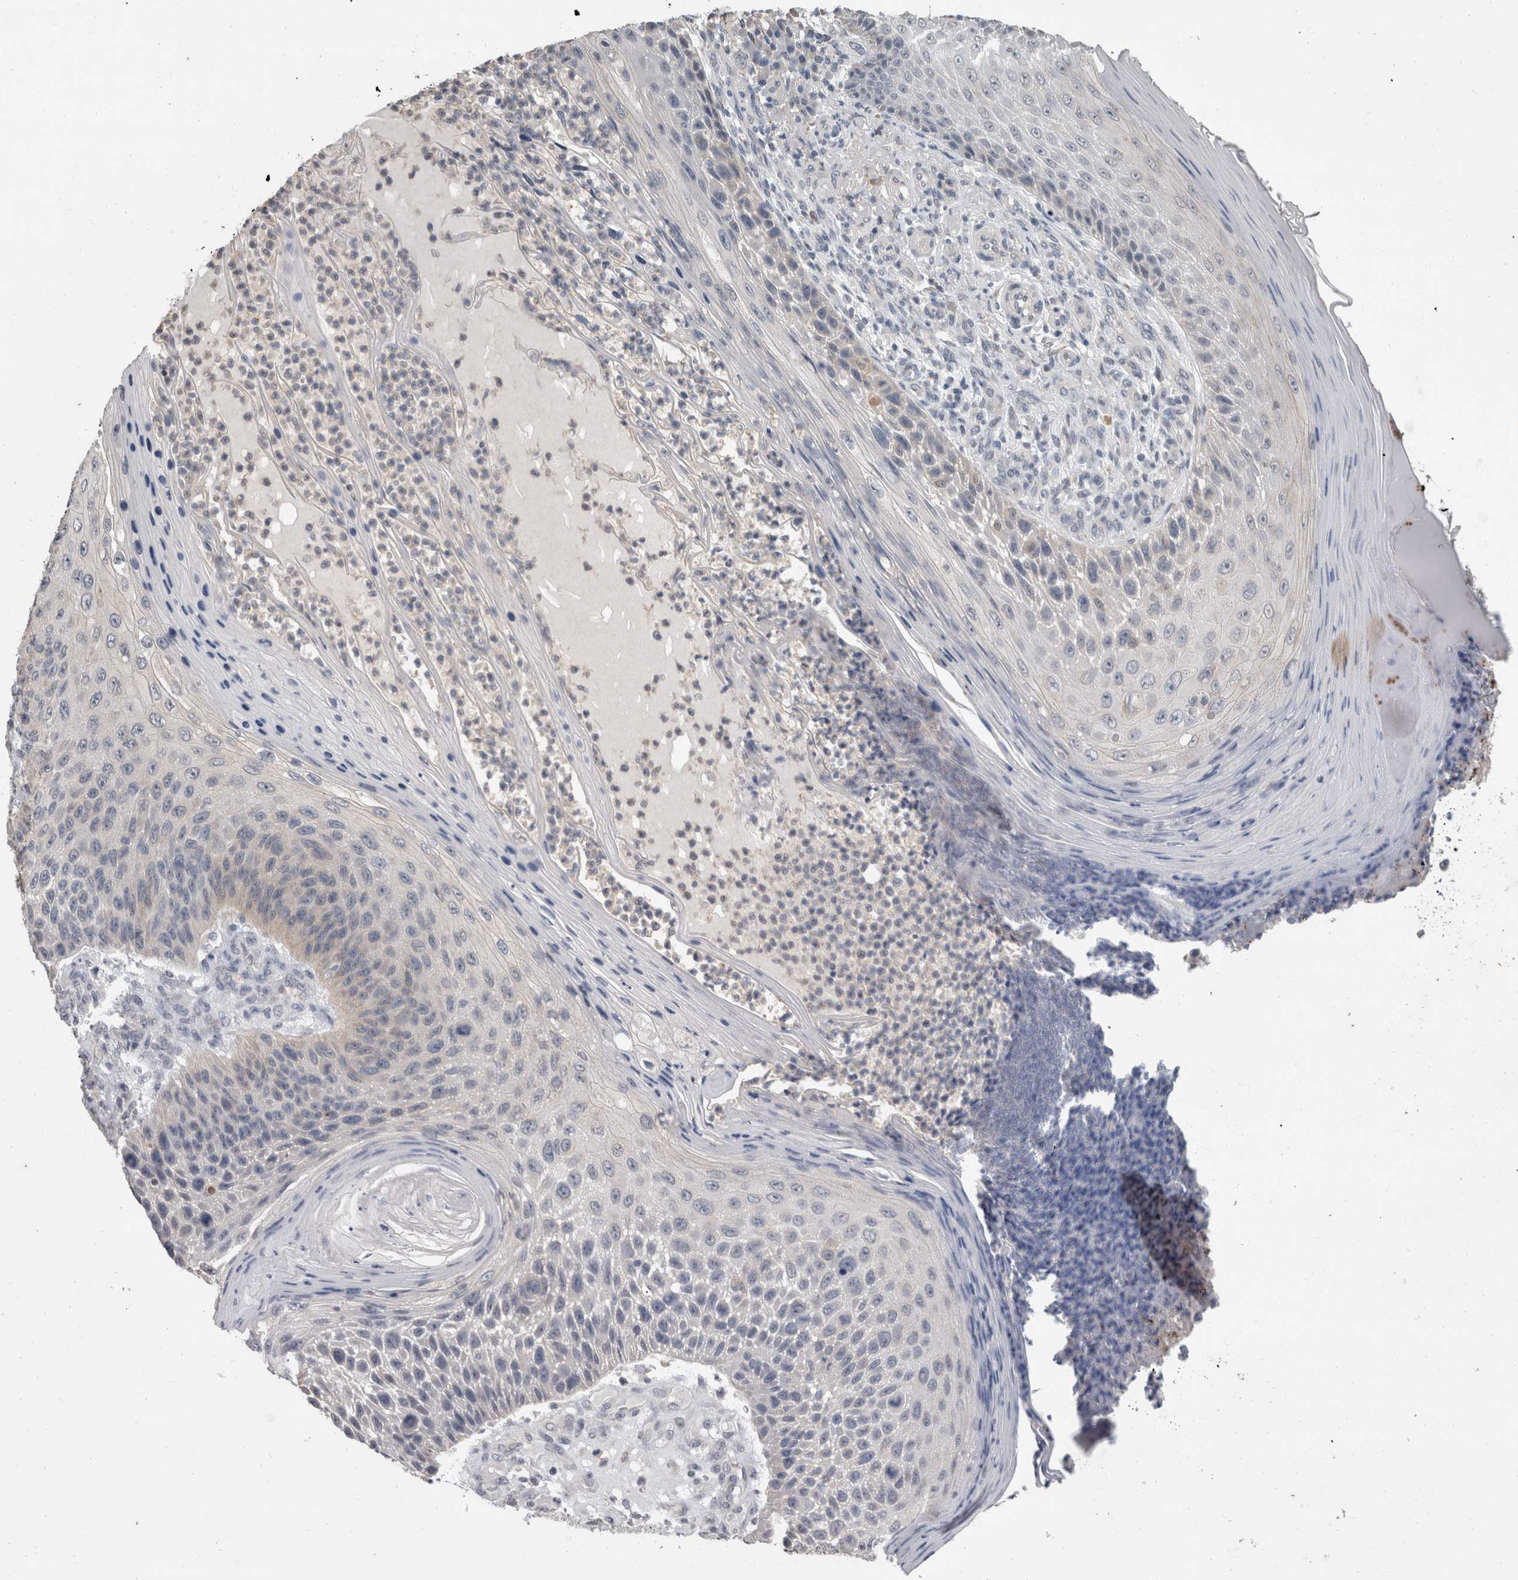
{"staining": {"intensity": "negative", "quantity": "none", "location": "none"}, "tissue": "skin cancer", "cell_type": "Tumor cells", "image_type": "cancer", "snomed": [{"axis": "morphology", "description": "Squamous cell carcinoma, NOS"}, {"axis": "topography", "description": "Skin"}], "caption": "An immunohistochemistry (IHC) micrograph of squamous cell carcinoma (skin) is shown. There is no staining in tumor cells of squamous cell carcinoma (skin). The staining was performed using DAB (3,3'-diaminobenzidine) to visualize the protein expression in brown, while the nuclei were stained in blue with hematoxylin (Magnification: 20x).", "gene": "FHOD3", "patient": {"sex": "female", "age": 88}}